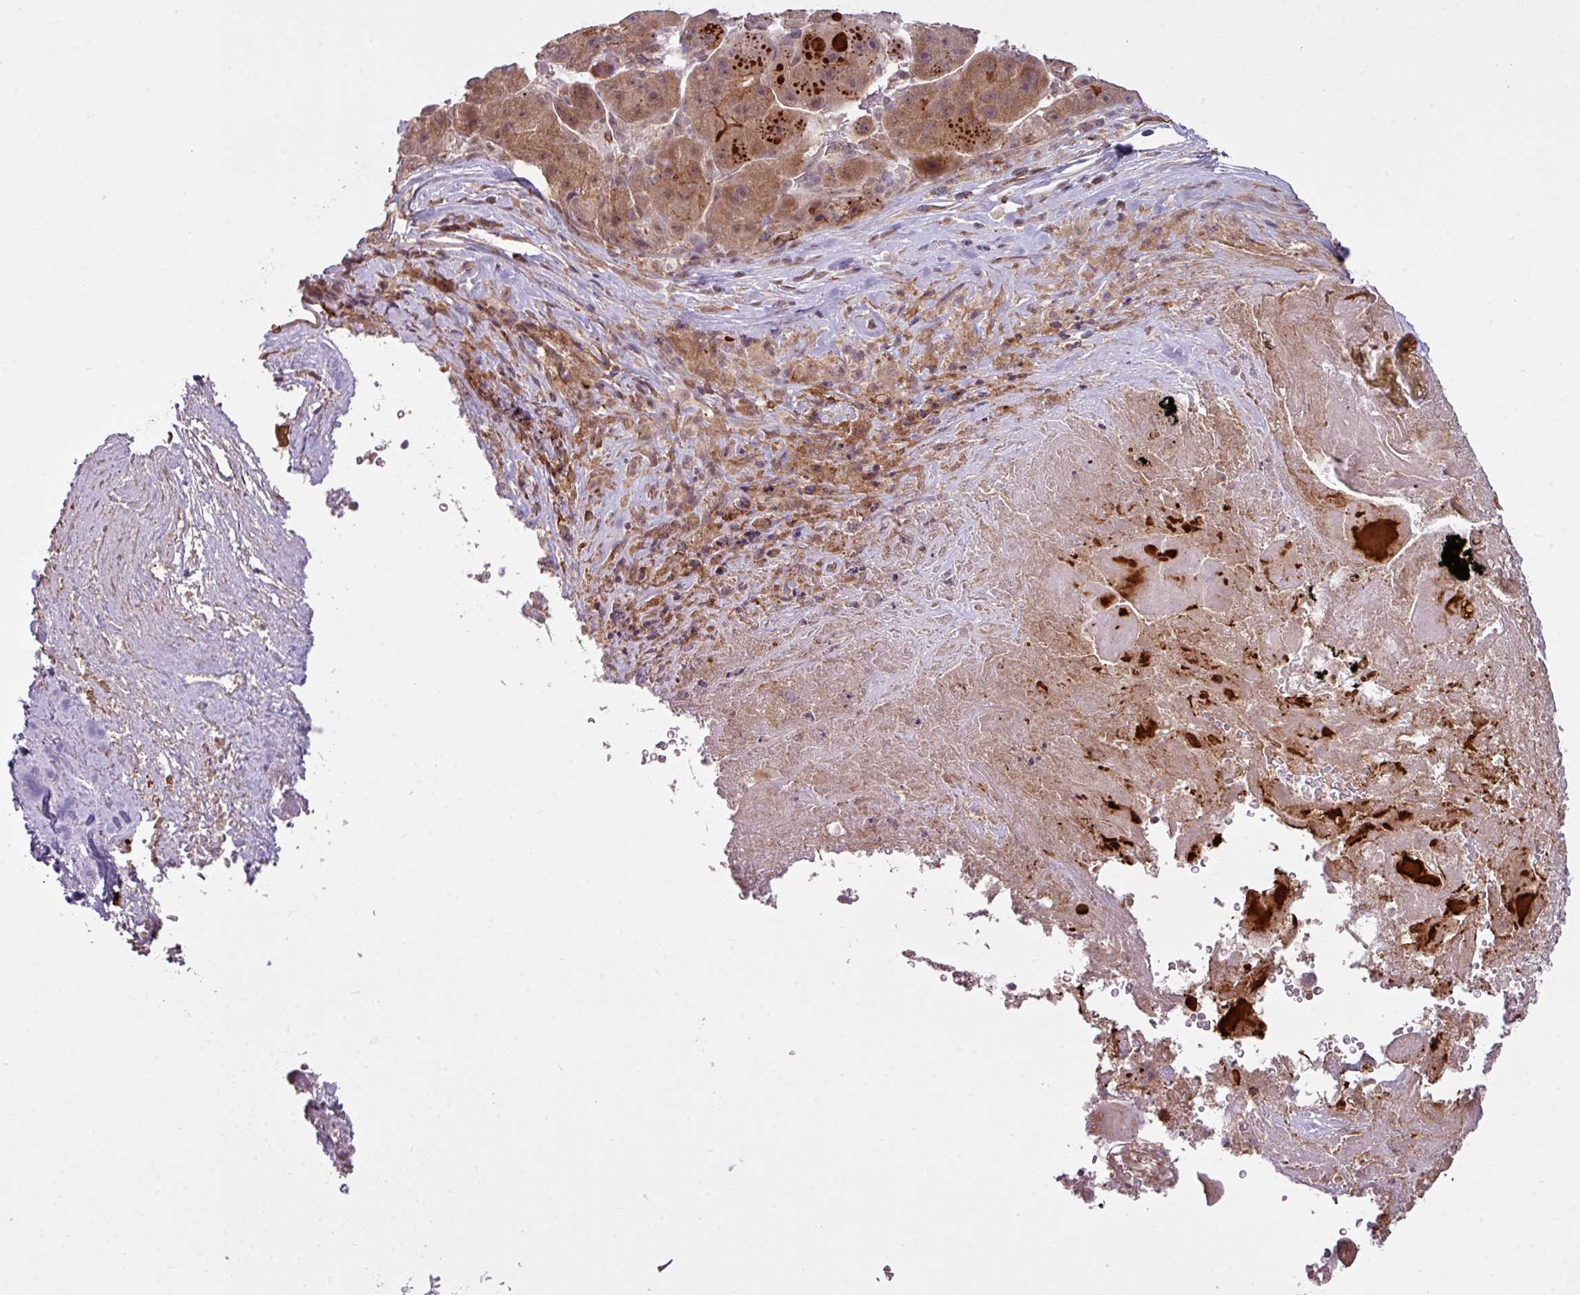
{"staining": {"intensity": "moderate", "quantity": ">75%", "location": "cytoplasmic/membranous"}, "tissue": "liver cancer", "cell_type": "Tumor cells", "image_type": "cancer", "snomed": [{"axis": "morphology", "description": "Carcinoma, Hepatocellular, NOS"}, {"axis": "topography", "description": "Liver"}], "caption": "DAB immunohistochemical staining of hepatocellular carcinoma (liver) reveals moderate cytoplasmic/membranous protein expression in about >75% of tumor cells.", "gene": "ZC2HC1C", "patient": {"sex": "male", "age": 76}}